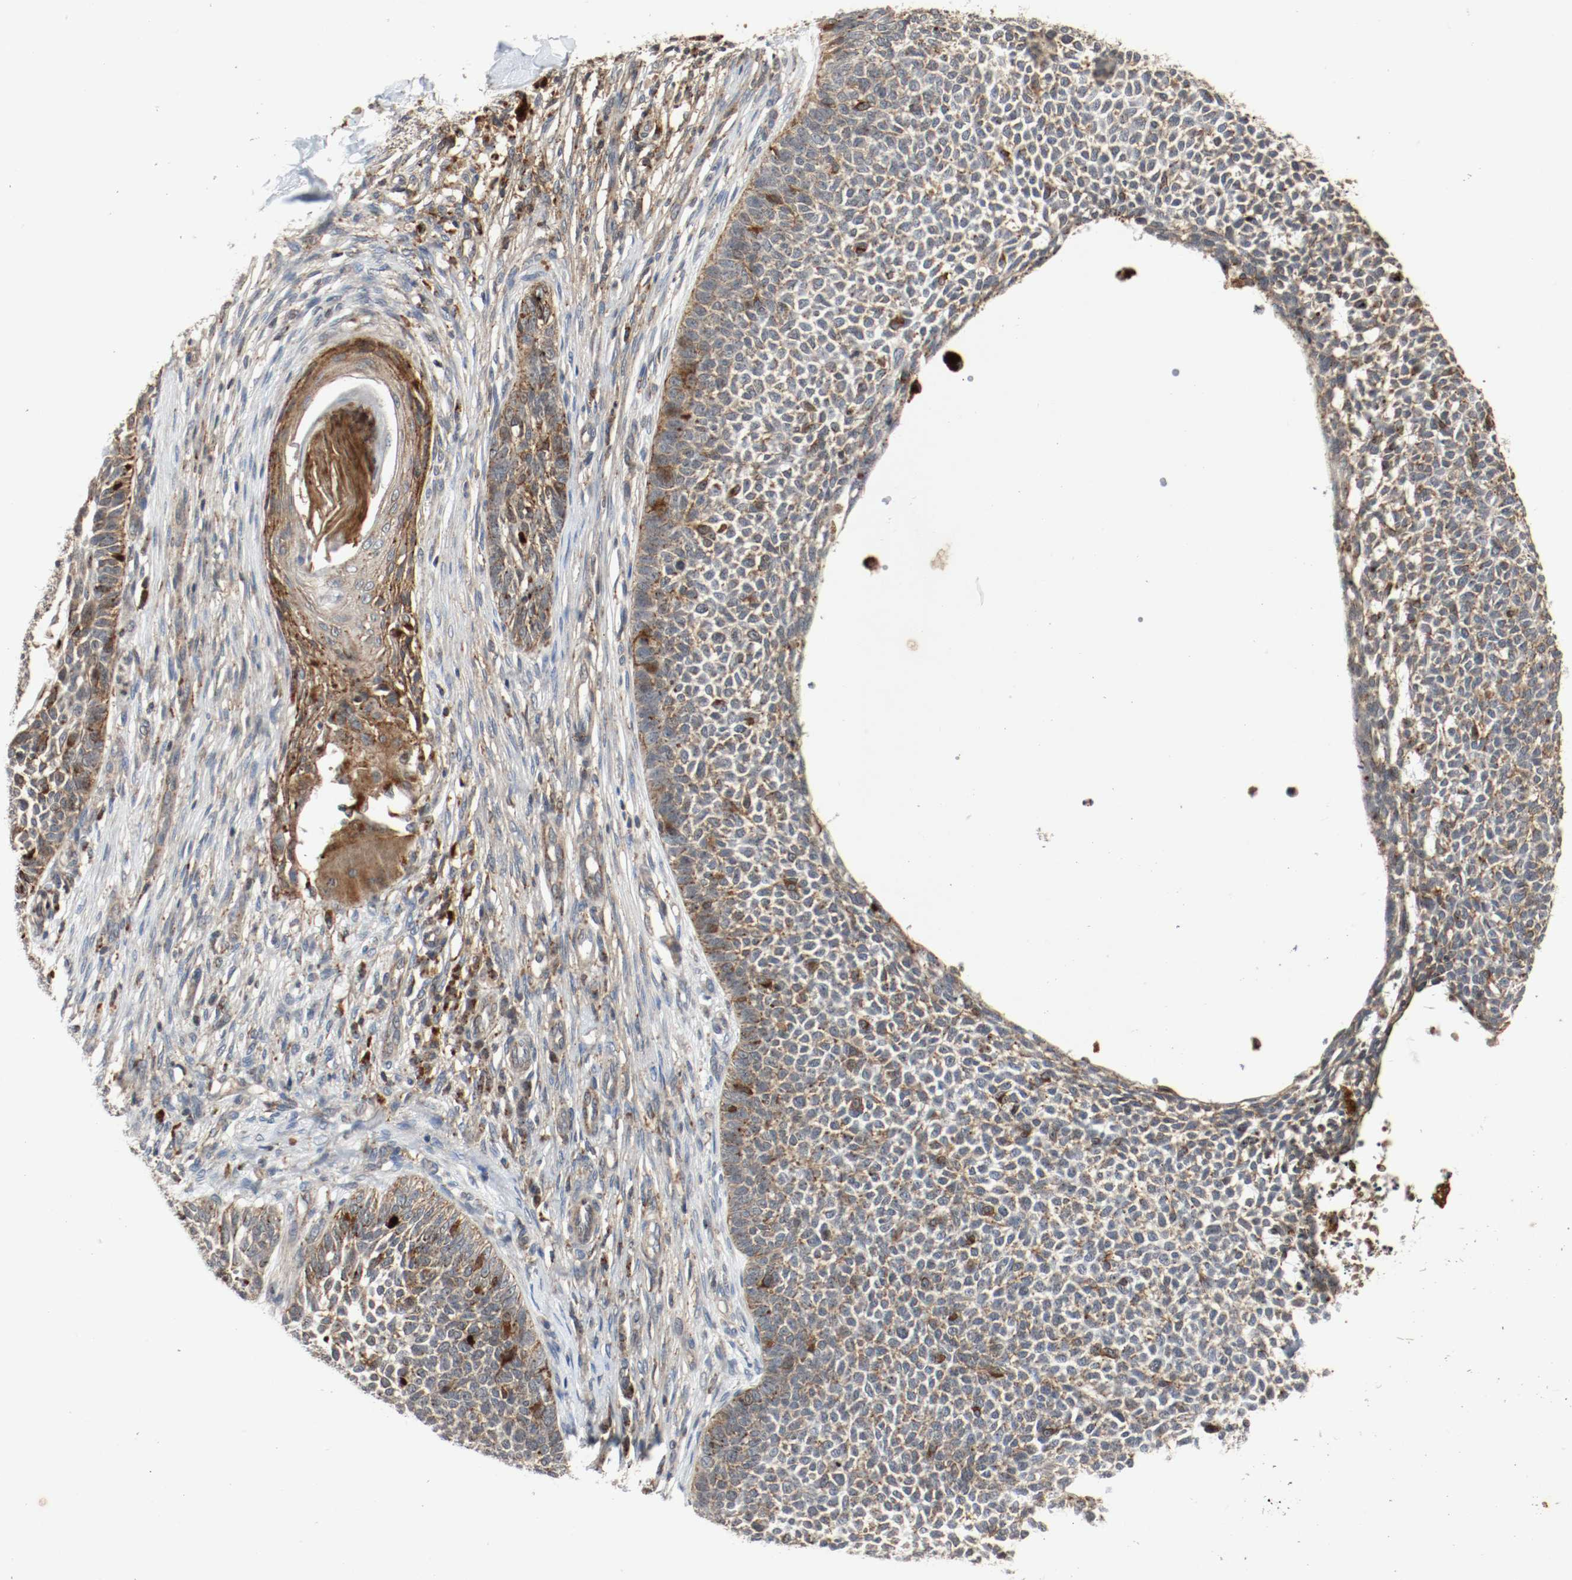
{"staining": {"intensity": "moderate", "quantity": ">75%", "location": "cytoplasmic/membranous"}, "tissue": "skin cancer", "cell_type": "Tumor cells", "image_type": "cancer", "snomed": [{"axis": "morphology", "description": "Basal cell carcinoma"}, {"axis": "topography", "description": "Skin"}], "caption": "Basal cell carcinoma (skin) tissue shows moderate cytoplasmic/membranous positivity in about >75% of tumor cells The staining was performed using DAB, with brown indicating positive protein expression. Nuclei are stained blue with hematoxylin.", "gene": "LAMP2", "patient": {"sex": "female", "age": 84}}